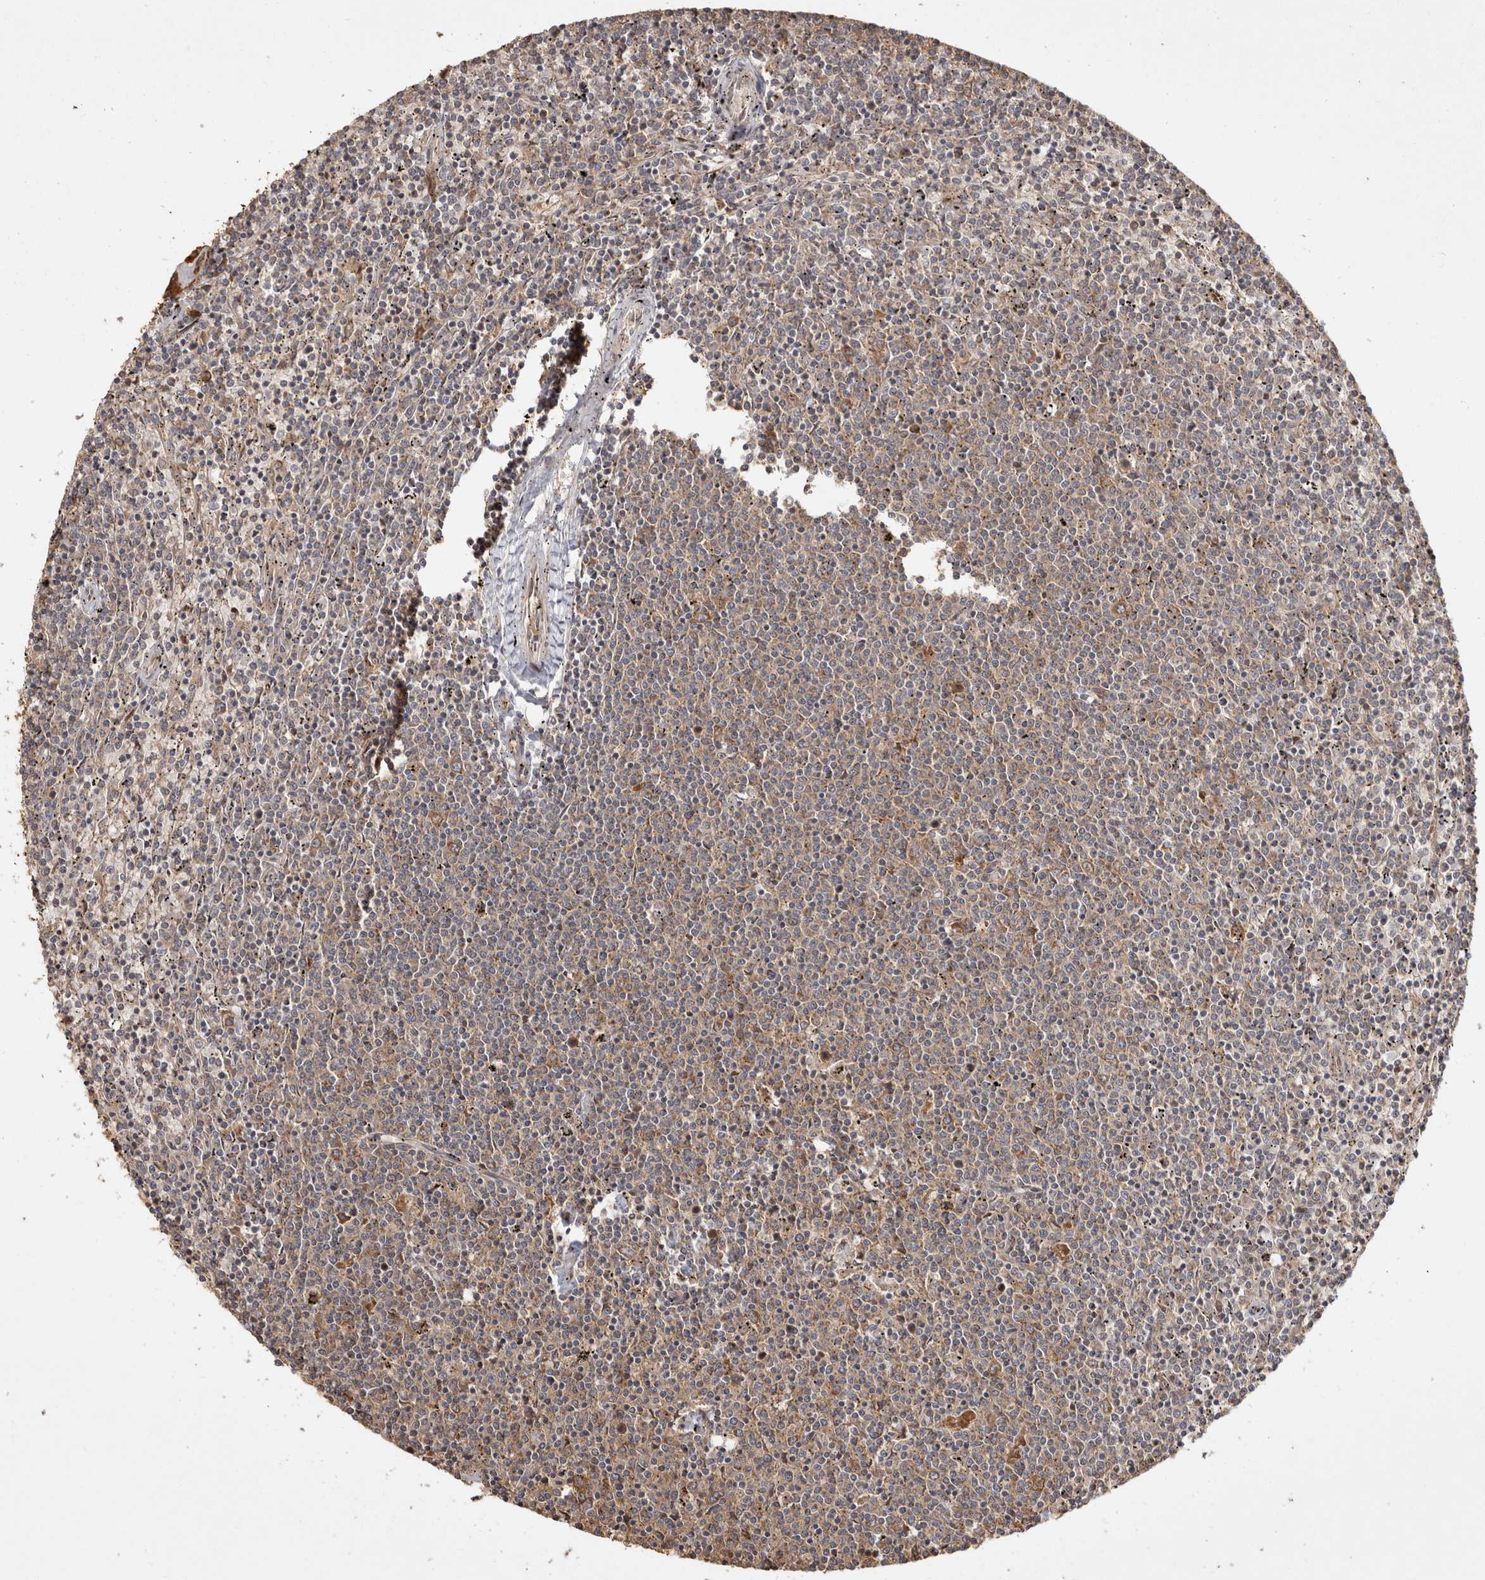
{"staining": {"intensity": "moderate", "quantity": "<25%", "location": "cytoplasmic/membranous"}, "tissue": "lymphoma", "cell_type": "Tumor cells", "image_type": "cancer", "snomed": [{"axis": "morphology", "description": "Malignant lymphoma, non-Hodgkin's type, Low grade"}, {"axis": "topography", "description": "Spleen"}], "caption": "Protein staining displays moderate cytoplasmic/membranous staining in approximately <25% of tumor cells in lymphoma.", "gene": "CAMSAP2", "patient": {"sex": "female", "age": 50}}